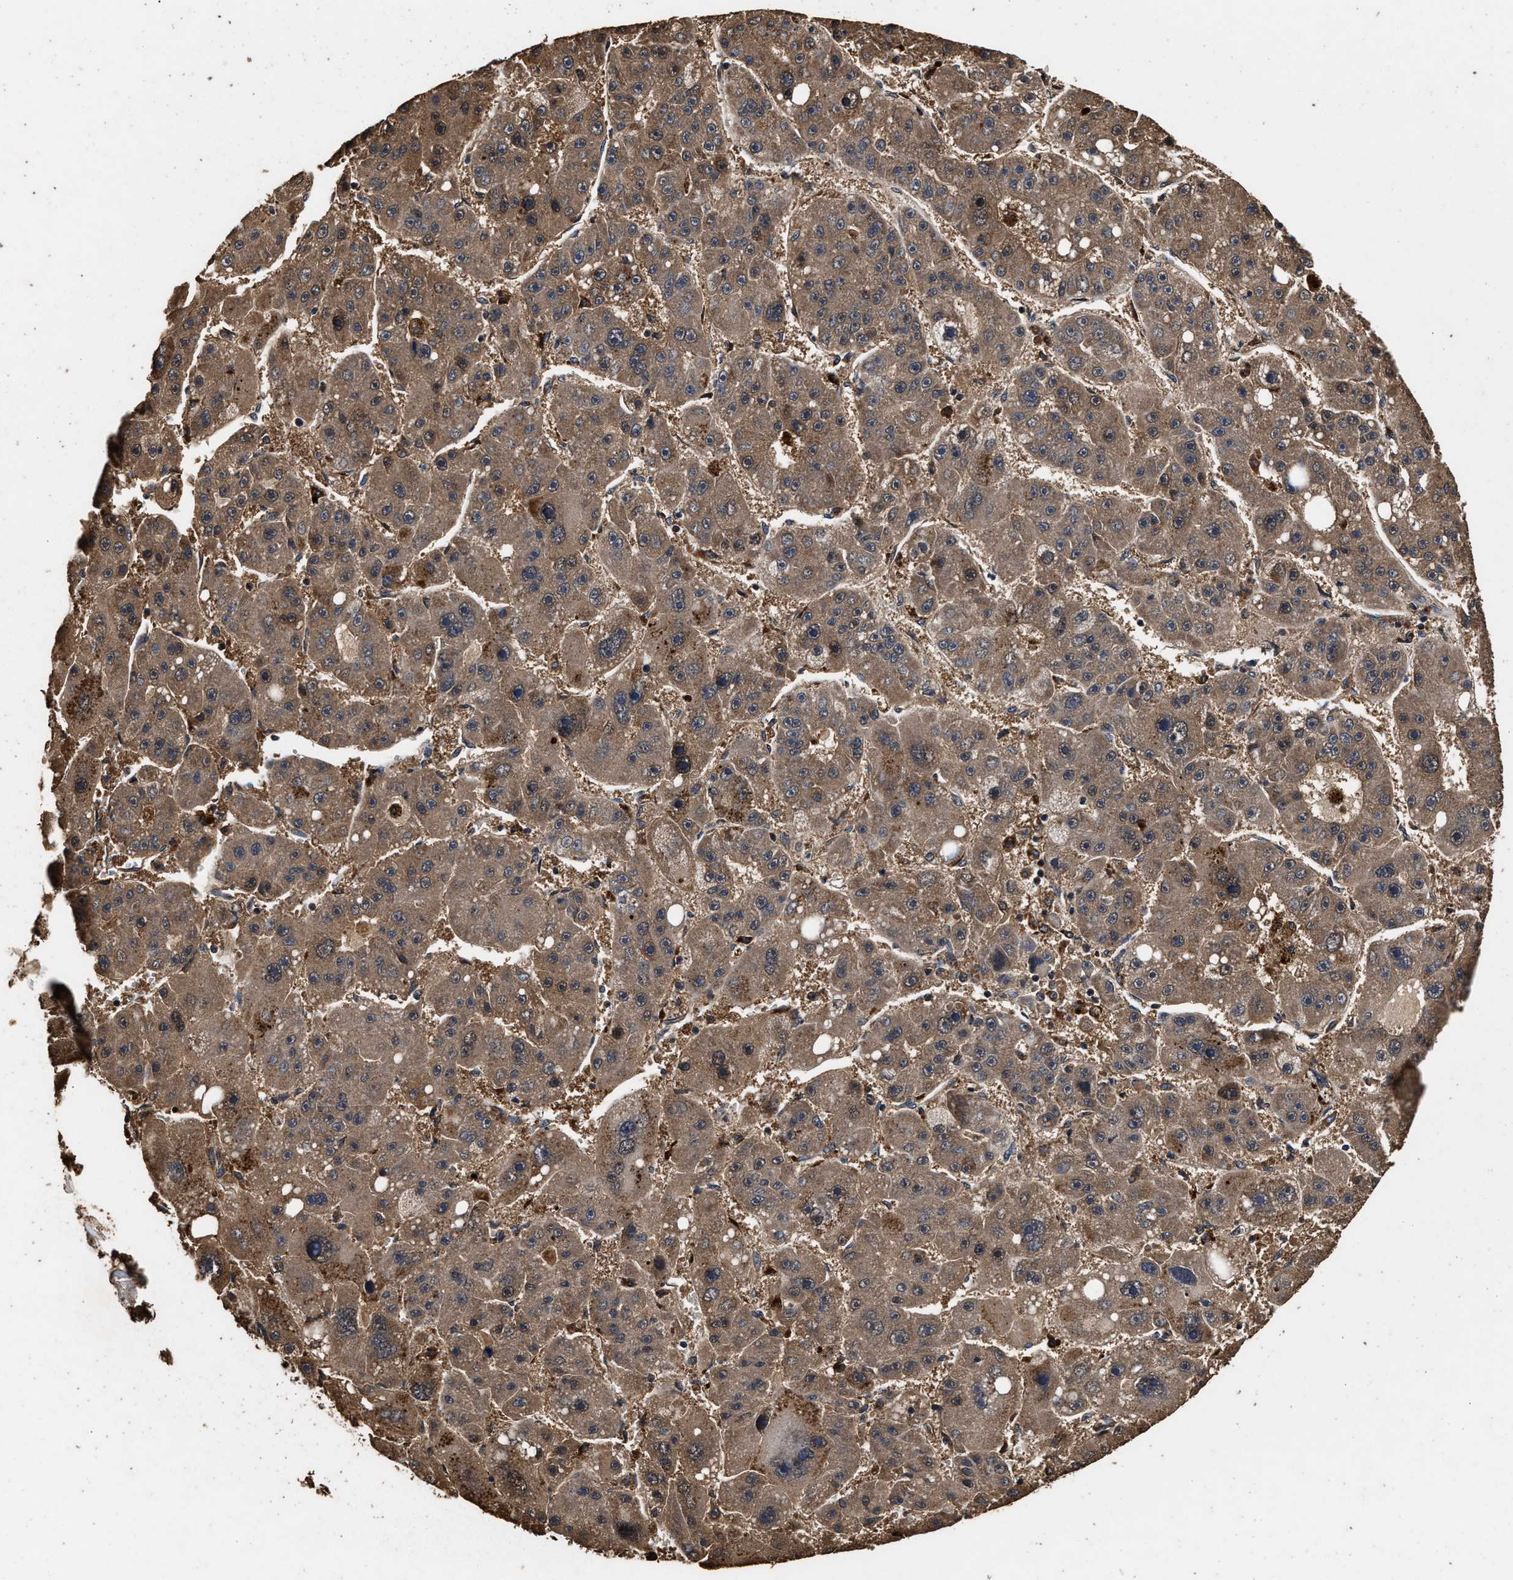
{"staining": {"intensity": "moderate", "quantity": ">75%", "location": "cytoplasmic/membranous"}, "tissue": "liver cancer", "cell_type": "Tumor cells", "image_type": "cancer", "snomed": [{"axis": "morphology", "description": "Carcinoma, Hepatocellular, NOS"}, {"axis": "topography", "description": "Liver"}], "caption": "The image demonstrates immunohistochemical staining of liver cancer. There is moderate cytoplasmic/membranous staining is present in about >75% of tumor cells.", "gene": "KYAT1", "patient": {"sex": "female", "age": 61}}